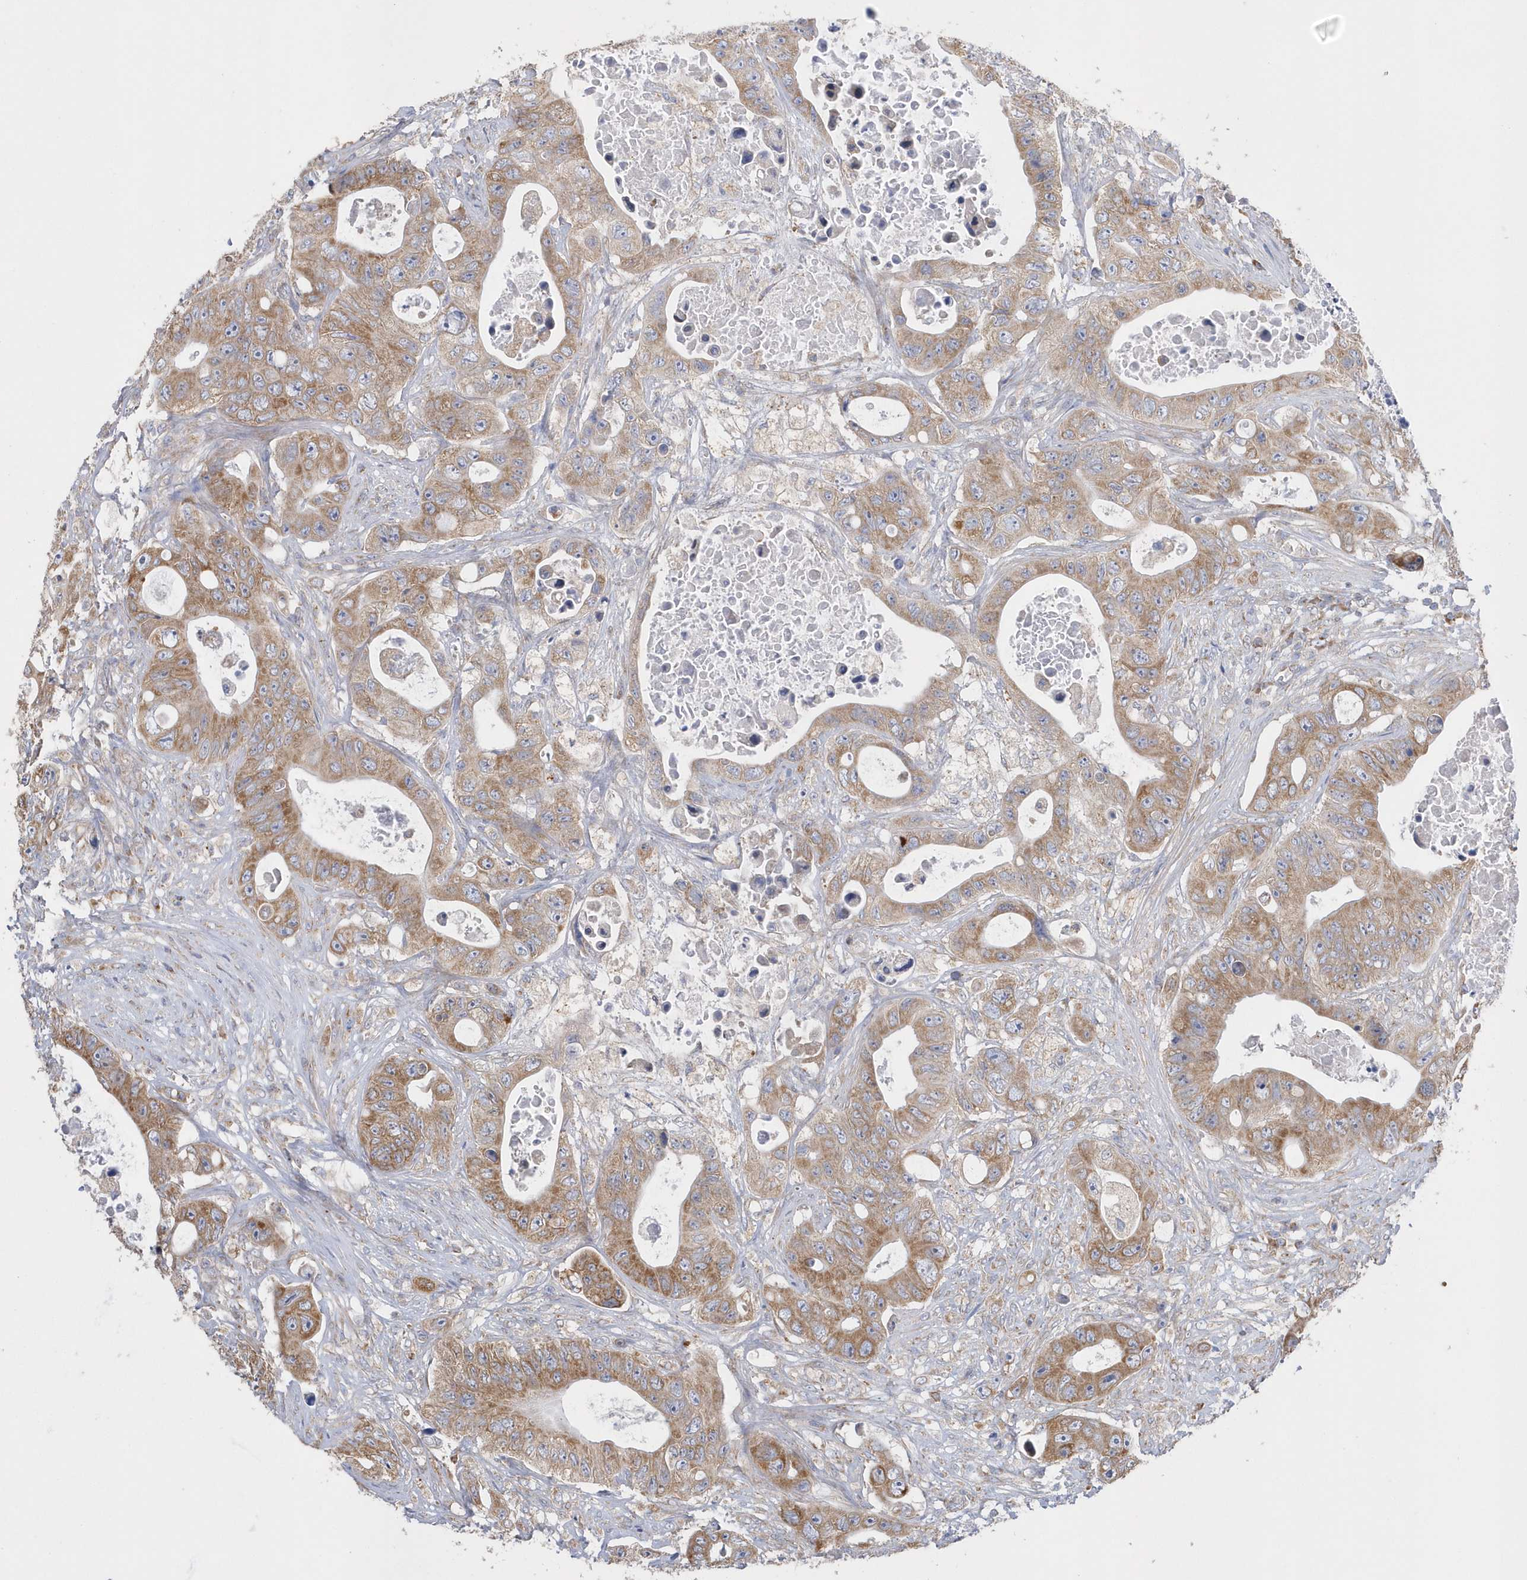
{"staining": {"intensity": "moderate", "quantity": ">75%", "location": "cytoplasmic/membranous"}, "tissue": "colorectal cancer", "cell_type": "Tumor cells", "image_type": "cancer", "snomed": [{"axis": "morphology", "description": "Adenocarcinoma, NOS"}, {"axis": "topography", "description": "Colon"}], "caption": "Colorectal adenocarcinoma tissue reveals moderate cytoplasmic/membranous staining in about >75% of tumor cells", "gene": "SPATA5", "patient": {"sex": "female", "age": 46}}